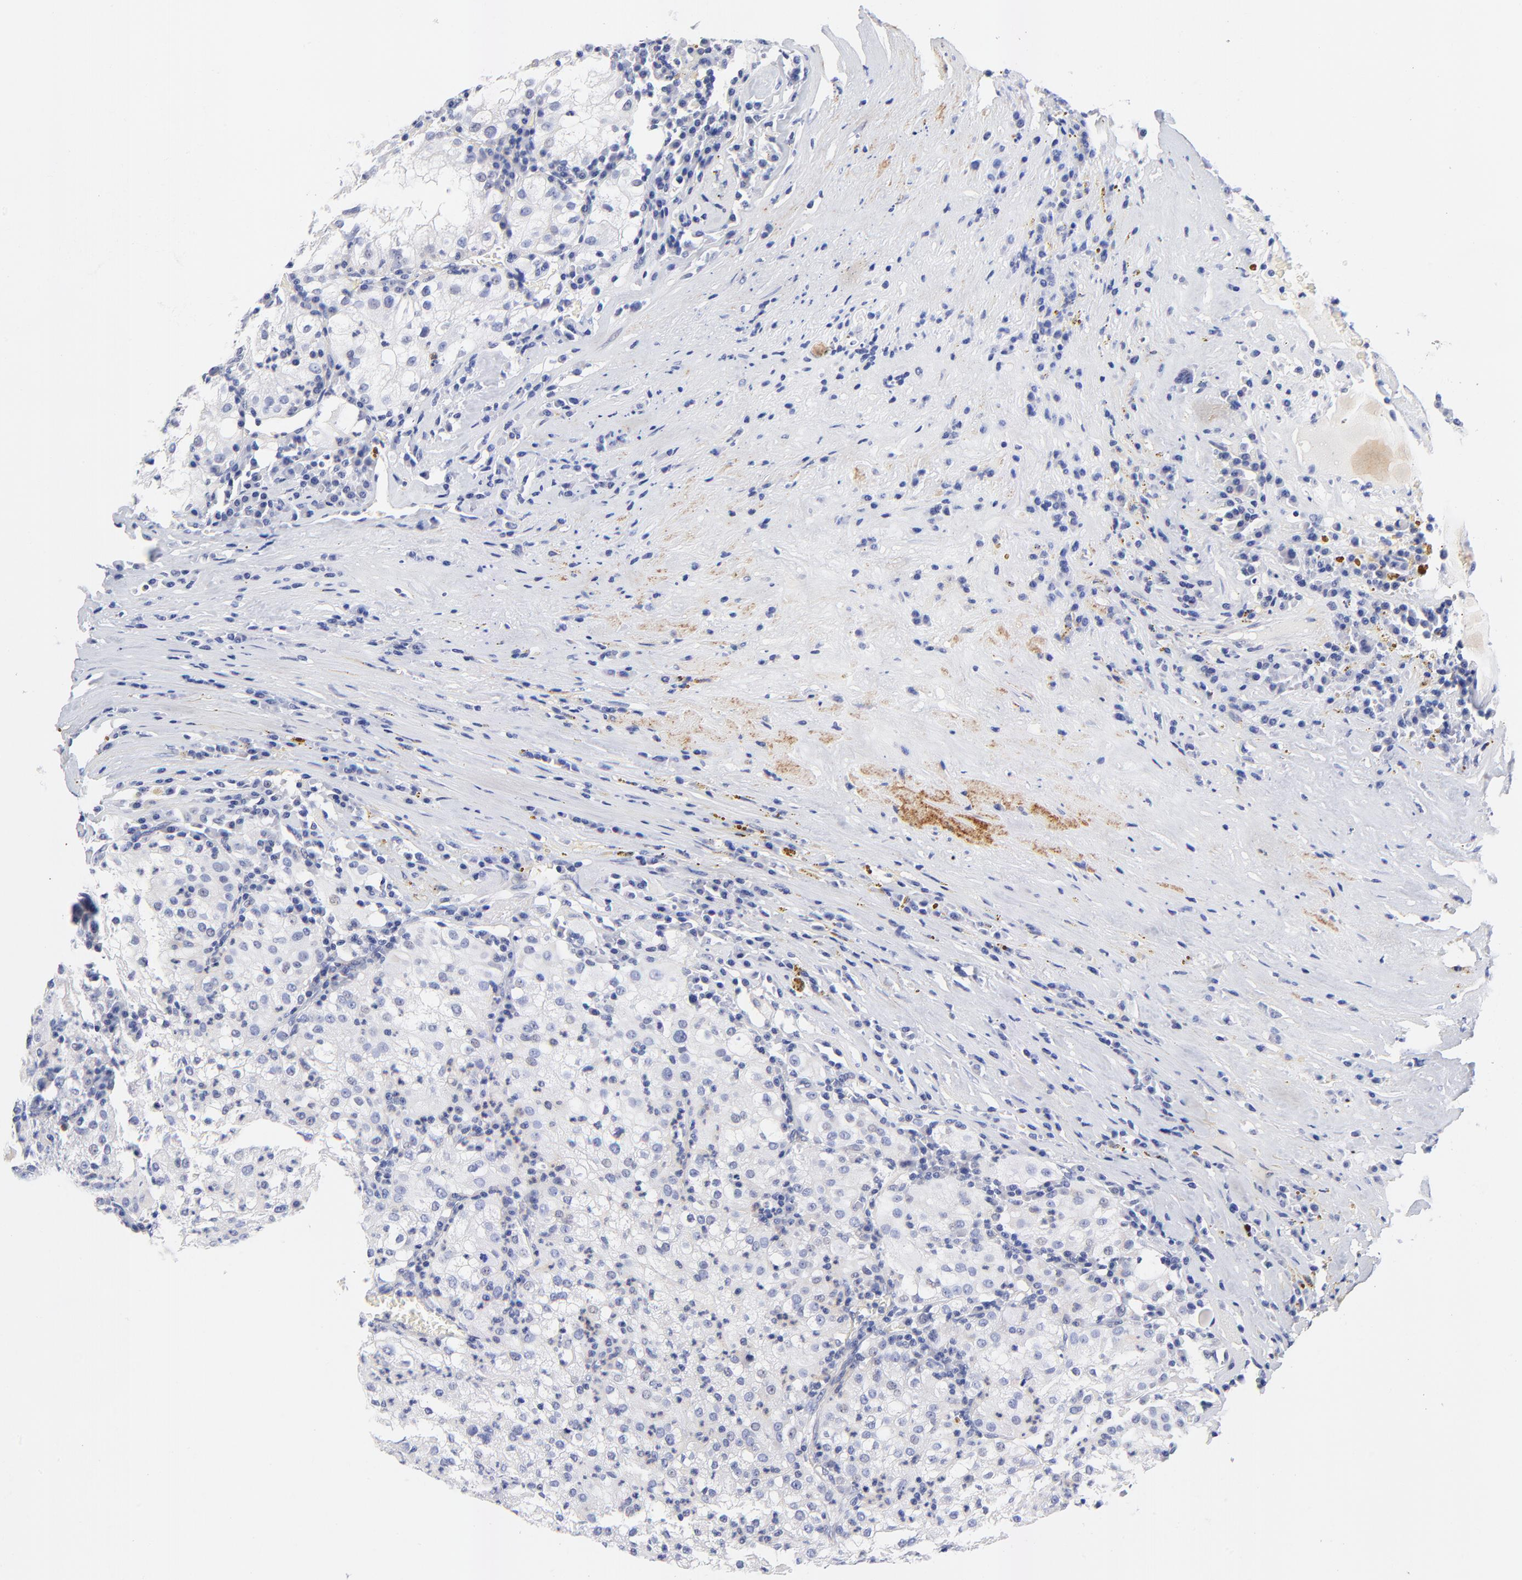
{"staining": {"intensity": "negative", "quantity": "none", "location": "none"}, "tissue": "renal cancer", "cell_type": "Tumor cells", "image_type": "cancer", "snomed": [{"axis": "morphology", "description": "Adenocarcinoma, NOS"}, {"axis": "topography", "description": "Kidney"}], "caption": "Immunohistochemistry (IHC) image of human adenocarcinoma (renal) stained for a protein (brown), which exhibits no expression in tumor cells.", "gene": "FAM117B", "patient": {"sex": "male", "age": 59}}